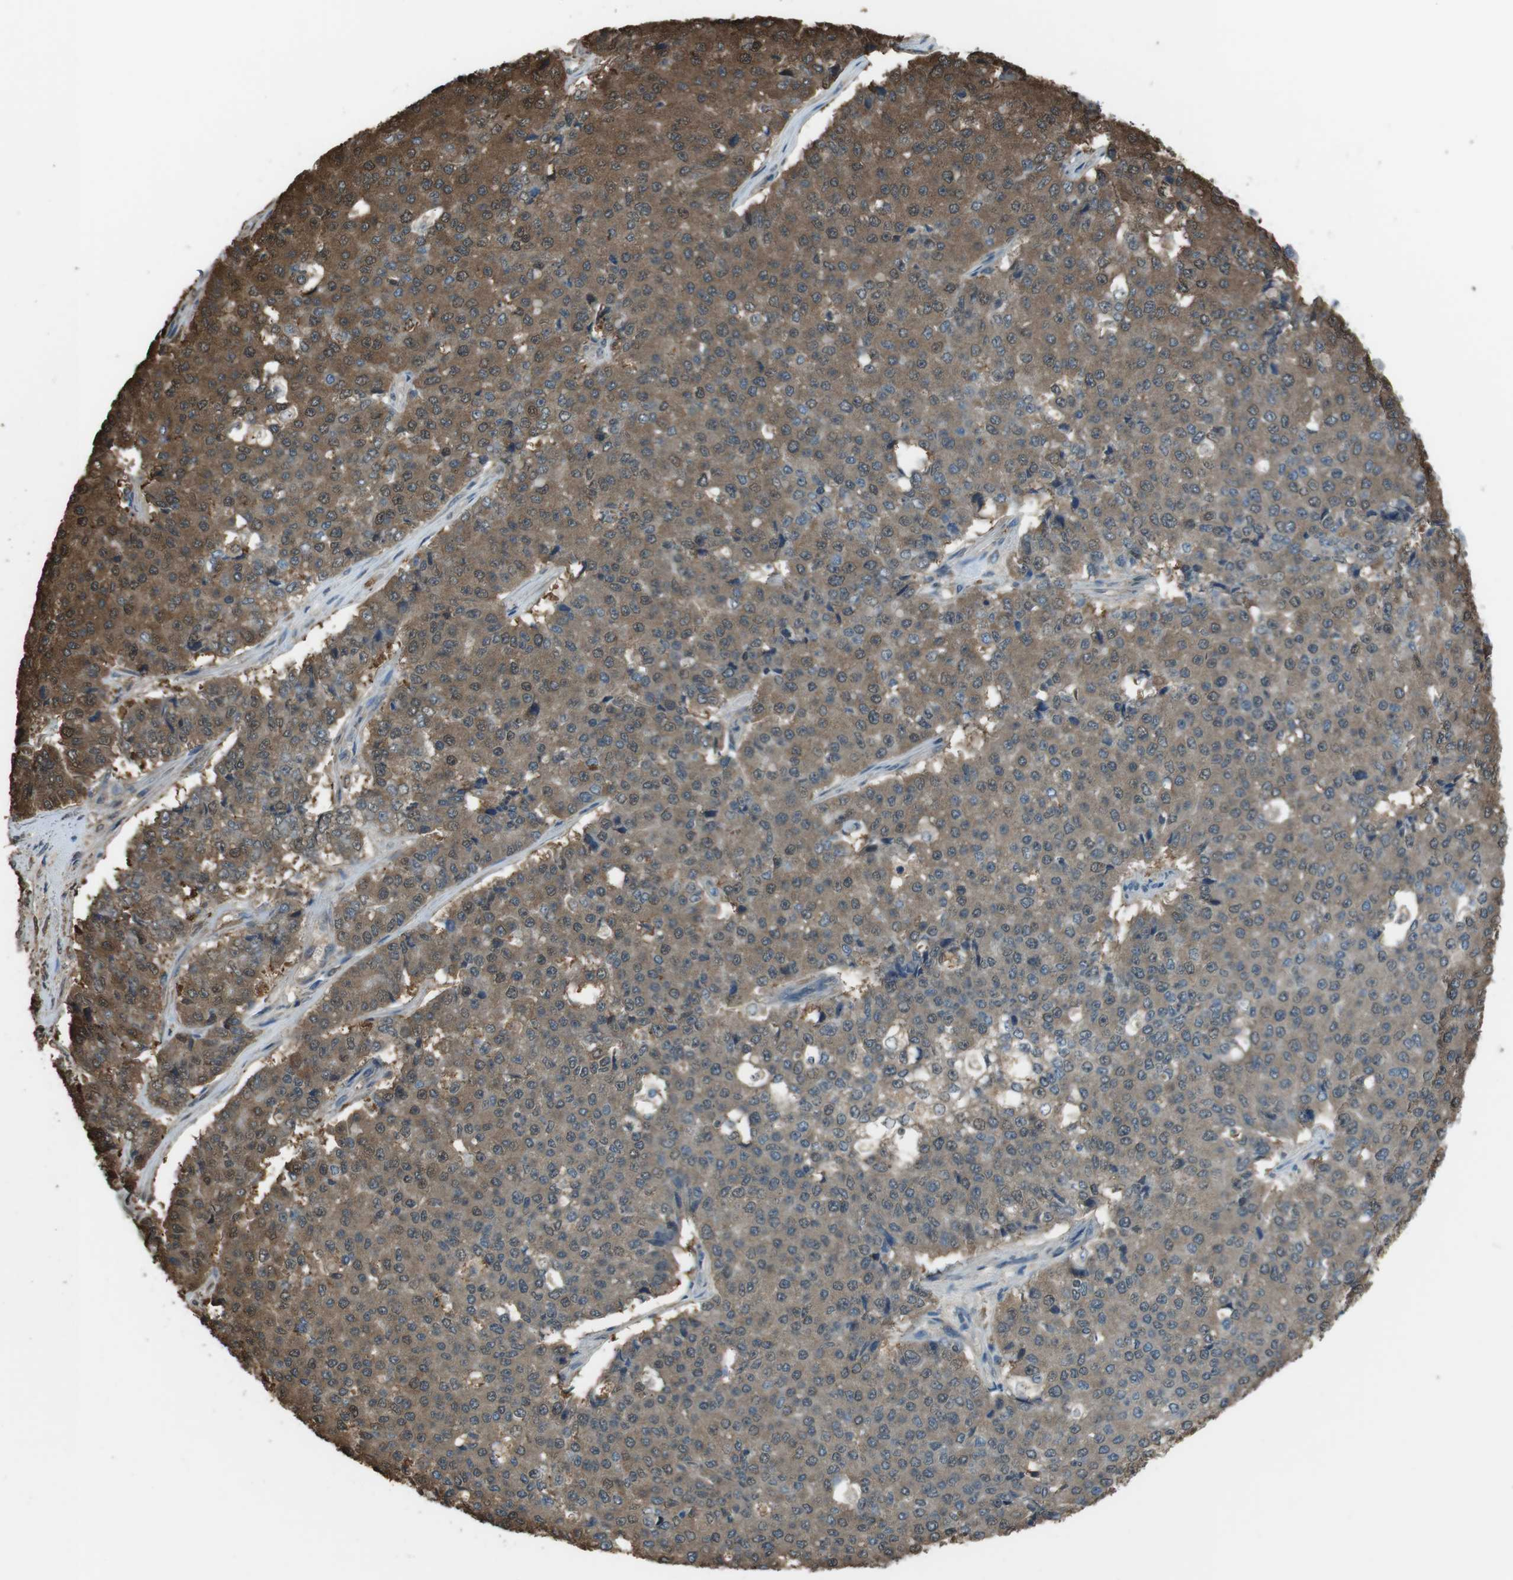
{"staining": {"intensity": "moderate", "quantity": ">75%", "location": "cytoplasmic/membranous"}, "tissue": "pancreatic cancer", "cell_type": "Tumor cells", "image_type": "cancer", "snomed": [{"axis": "morphology", "description": "Adenocarcinoma, NOS"}, {"axis": "topography", "description": "Pancreas"}], "caption": "DAB immunohistochemical staining of human pancreatic cancer shows moderate cytoplasmic/membranous protein positivity in about >75% of tumor cells. (Brightfield microscopy of DAB IHC at high magnification).", "gene": "TWSG1", "patient": {"sex": "male", "age": 50}}